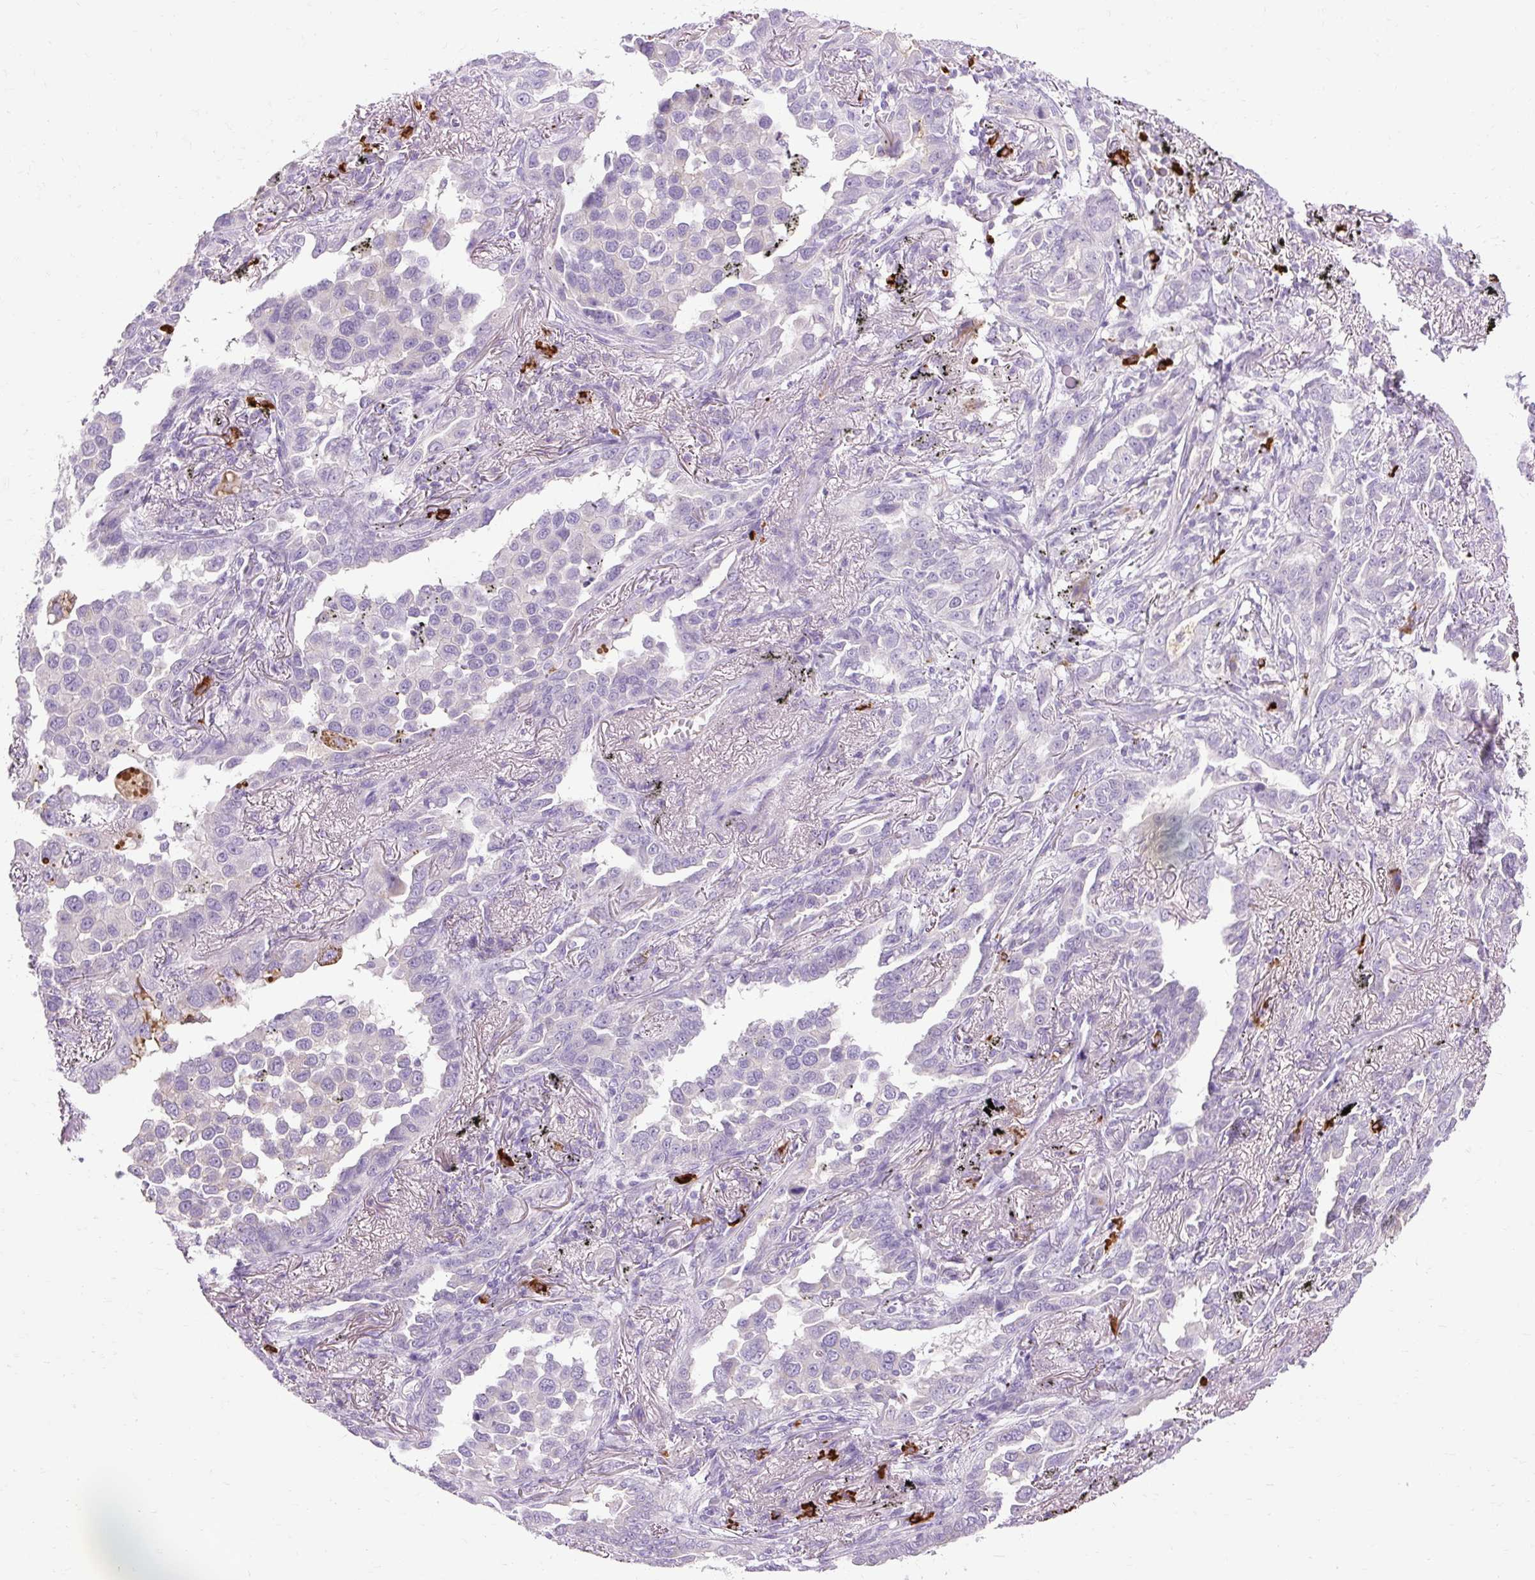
{"staining": {"intensity": "negative", "quantity": "none", "location": "none"}, "tissue": "lung cancer", "cell_type": "Tumor cells", "image_type": "cancer", "snomed": [{"axis": "morphology", "description": "Adenocarcinoma, NOS"}, {"axis": "topography", "description": "Lung"}], "caption": "There is no significant staining in tumor cells of lung adenocarcinoma.", "gene": "ARRDC2", "patient": {"sex": "male", "age": 67}}